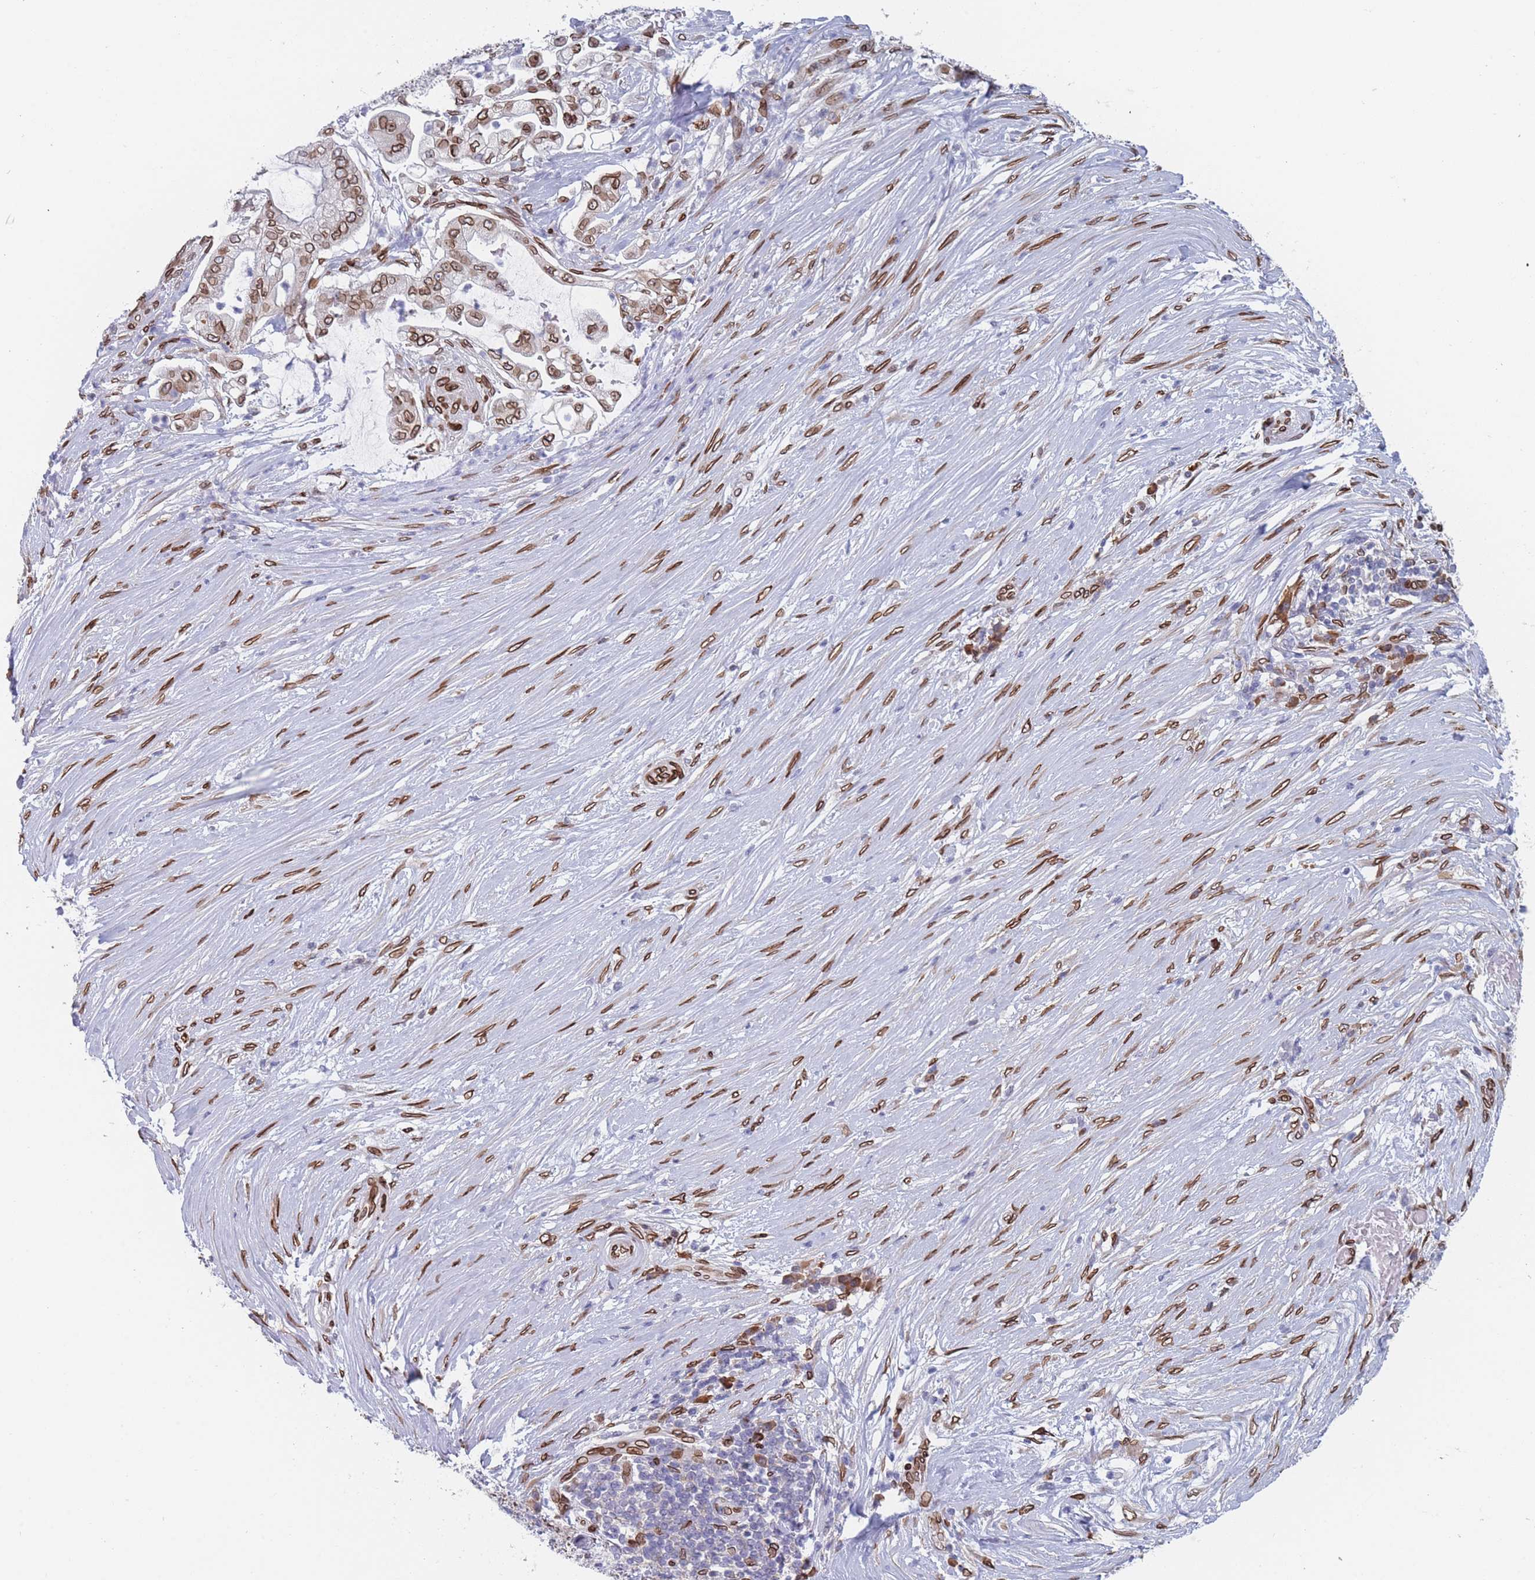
{"staining": {"intensity": "moderate", "quantity": ">75%", "location": "cytoplasmic/membranous,nuclear"}, "tissue": "pancreatic cancer", "cell_type": "Tumor cells", "image_type": "cancer", "snomed": [{"axis": "morphology", "description": "Adenocarcinoma, NOS"}, {"axis": "topography", "description": "Pancreas"}], "caption": "Immunohistochemistry (IHC) photomicrograph of neoplastic tissue: pancreatic cancer (adenocarcinoma) stained using immunohistochemistry (IHC) demonstrates medium levels of moderate protein expression localized specifically in the cytoplasmic/membranous and nuclear of tumor cells, appearing as a cytoplasmic/membranous and nuclear brown color.", "gene": "ZBTB1", "patient": {"sex": "female", "age": 69}}